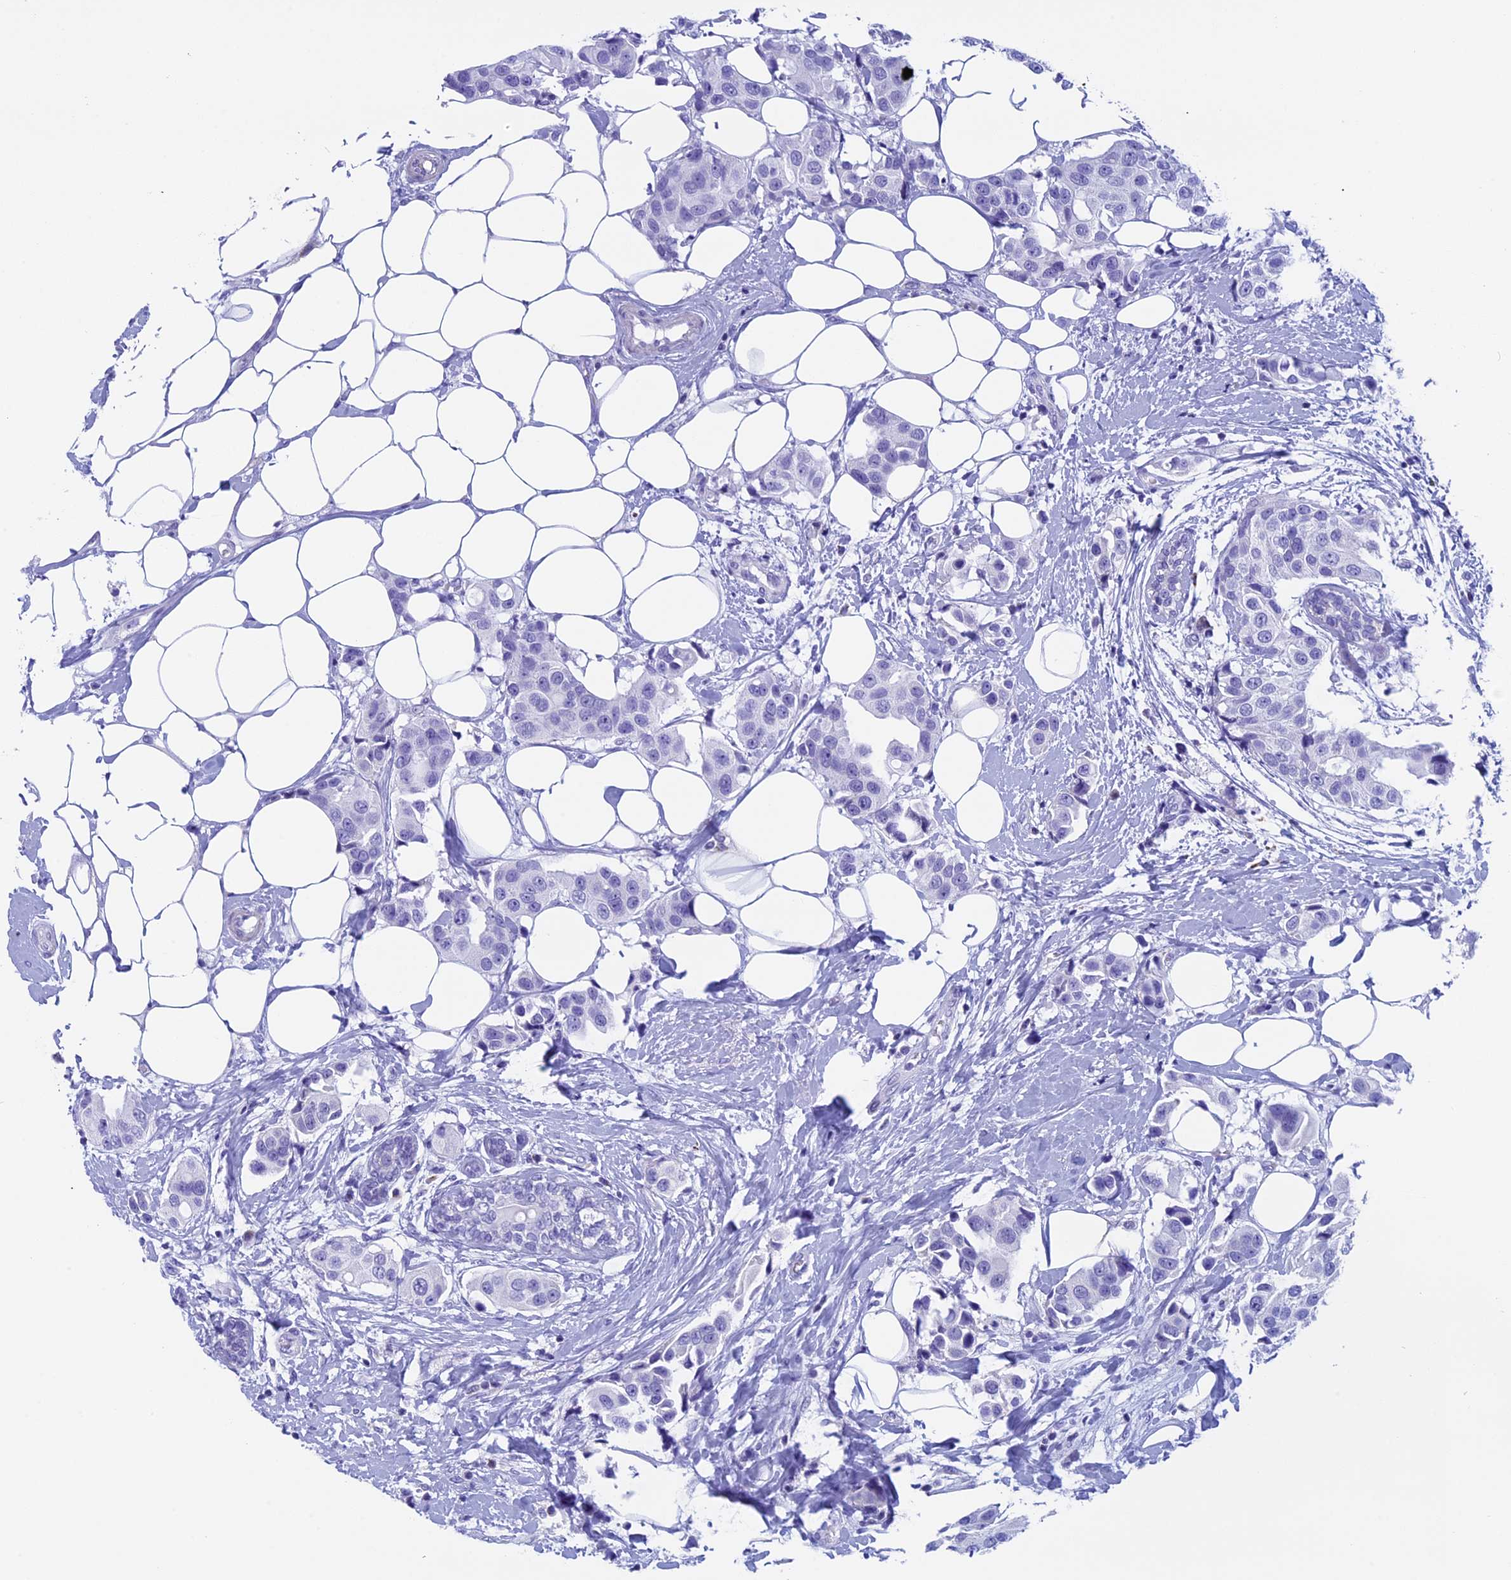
{"staining": {"intensity": "negative", "quantity": "none", "location": "none"}, "tissue": "breast cancer", "cell_type": "Tumor cells", "image_type": "cancer", "snomed": [{"axis": "morphology", "description": "Normal tissue, NOS"}, {"axis": "morphology", "description": "Duct carcinoma"}, {"axis": "topography", "description": "Breast"}], "caption": "Breast cancer was stained to show a protein in brown. There is no significant positivity in tumor cells. (DAB (3,3'-diaminobenzidine) immunohistochemistry visualized using brightfield microscopy, high magnification).", "gene": "ZNF563", "patient": {"sex": "female", "age": 39}}